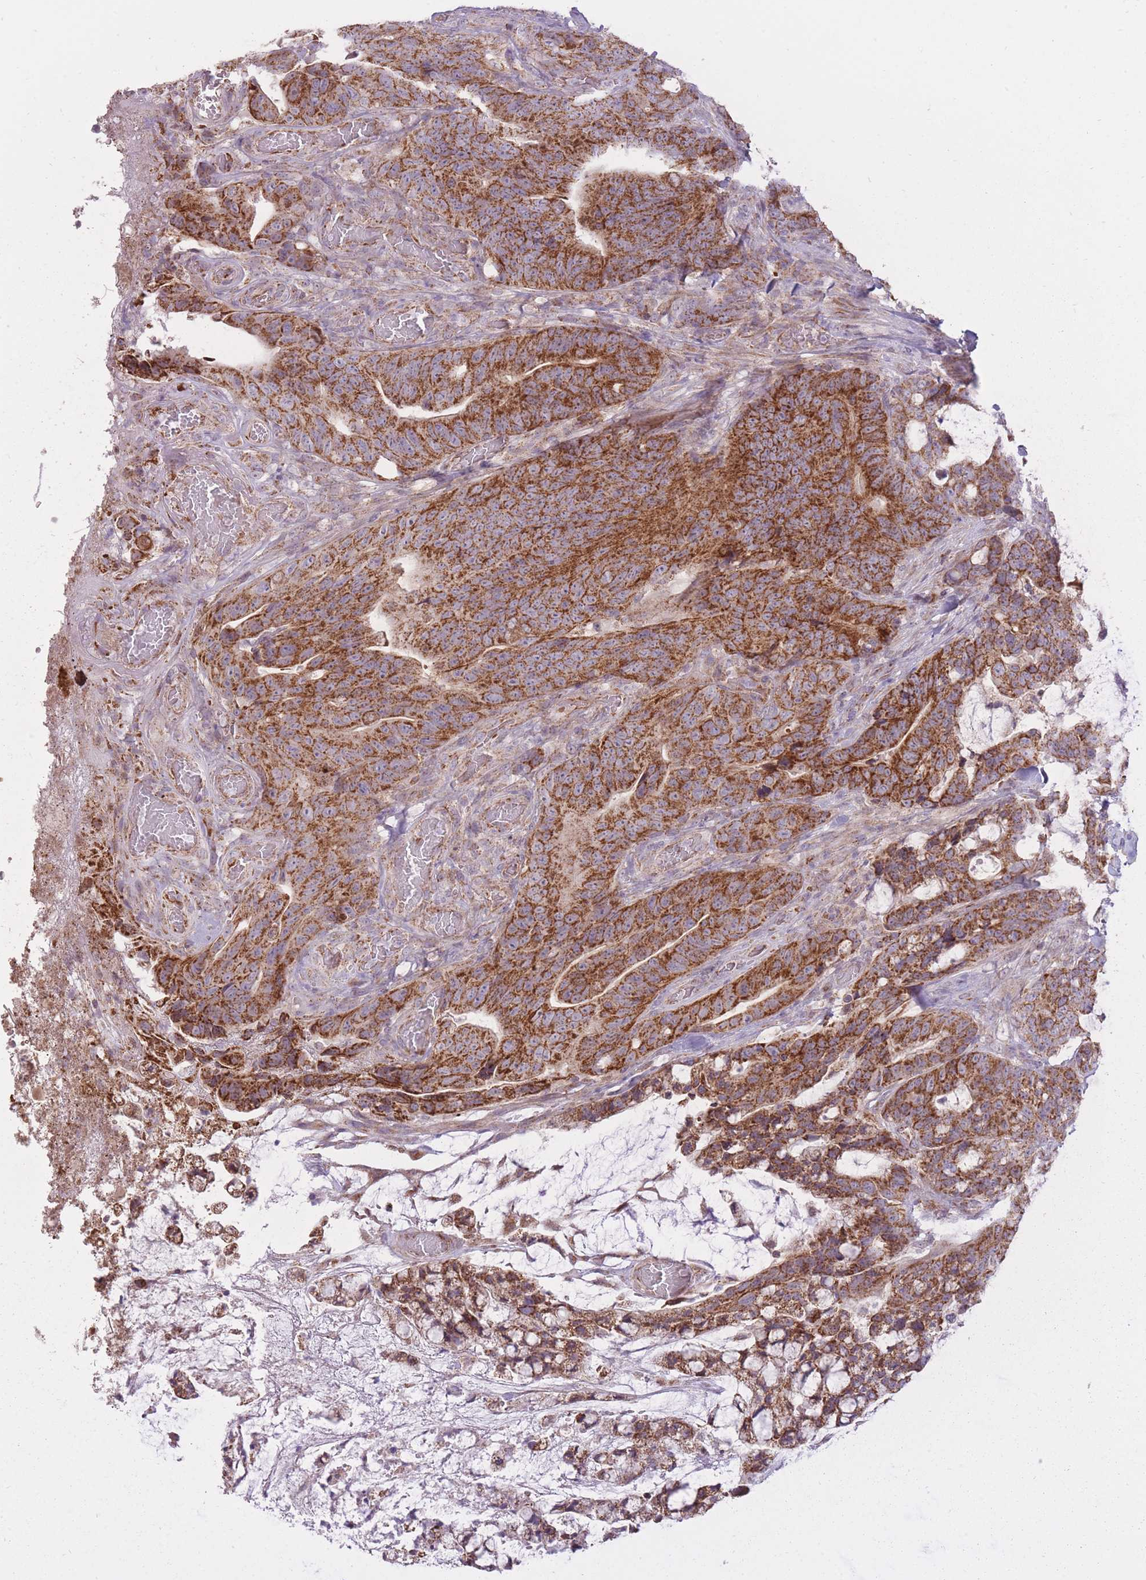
{"staining": {"intensity": "strong", "quantity": ">75%", "location": "cytoplasmic/membranous"}, "tissue": "colorectal cancer", "cell_type": "Tumor cells", "image_type": "cancer", "snomed": [{"axis": "morphology", "description": "Adenocarcinoma, NOS"}, {"axis": "topography", "description": "Colon"}], "caption": "IHC of human colorectal cancer (adenocarcinoma) exhibits high levels of strong cytoplasmic/membranous expression in approximately >75% of tumor cells.", "gene": "LIN7C", "patient": {"sex": "female", "age": 82}}